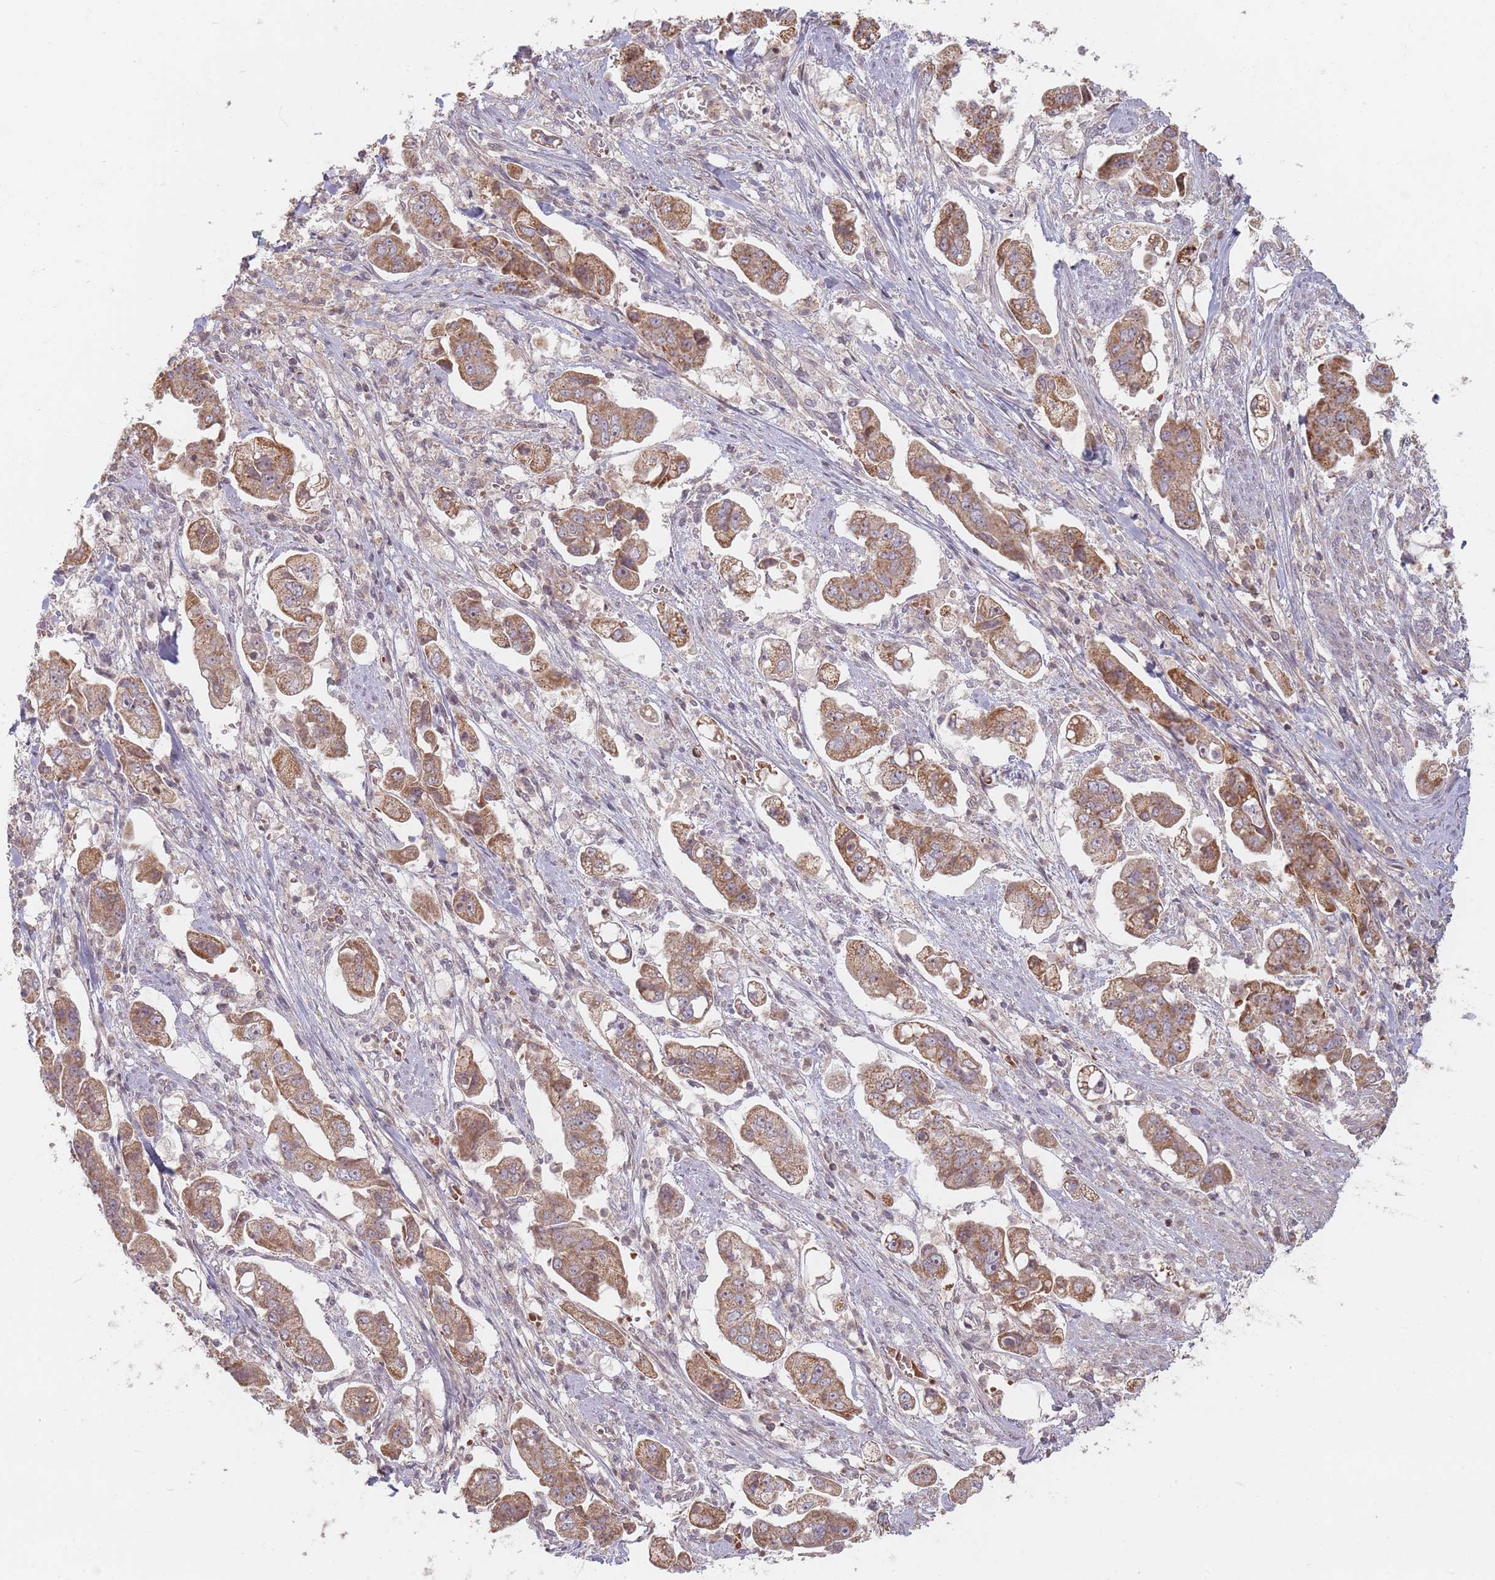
{"staining": {"intensity": "moderate", "quantity": ">75%", "location": "cytoplasmic/membranous"}, "tissue": "stomach cancer", "cell_type": "Tumor cells", "image_type": "cancer", "snomed": [{"axis": "morphology", "description": "Adenocarcinoma, NOS"}, {"axis": "topography", "description": "Stomach"}], "caption": "Stomach cancer stained with IHC demonstrates moderate cytoplasmic/membranous staining in about >75% of tumor cells.", "gene": "OR2M4", "patient": {"sex": "male", "age": 62}}